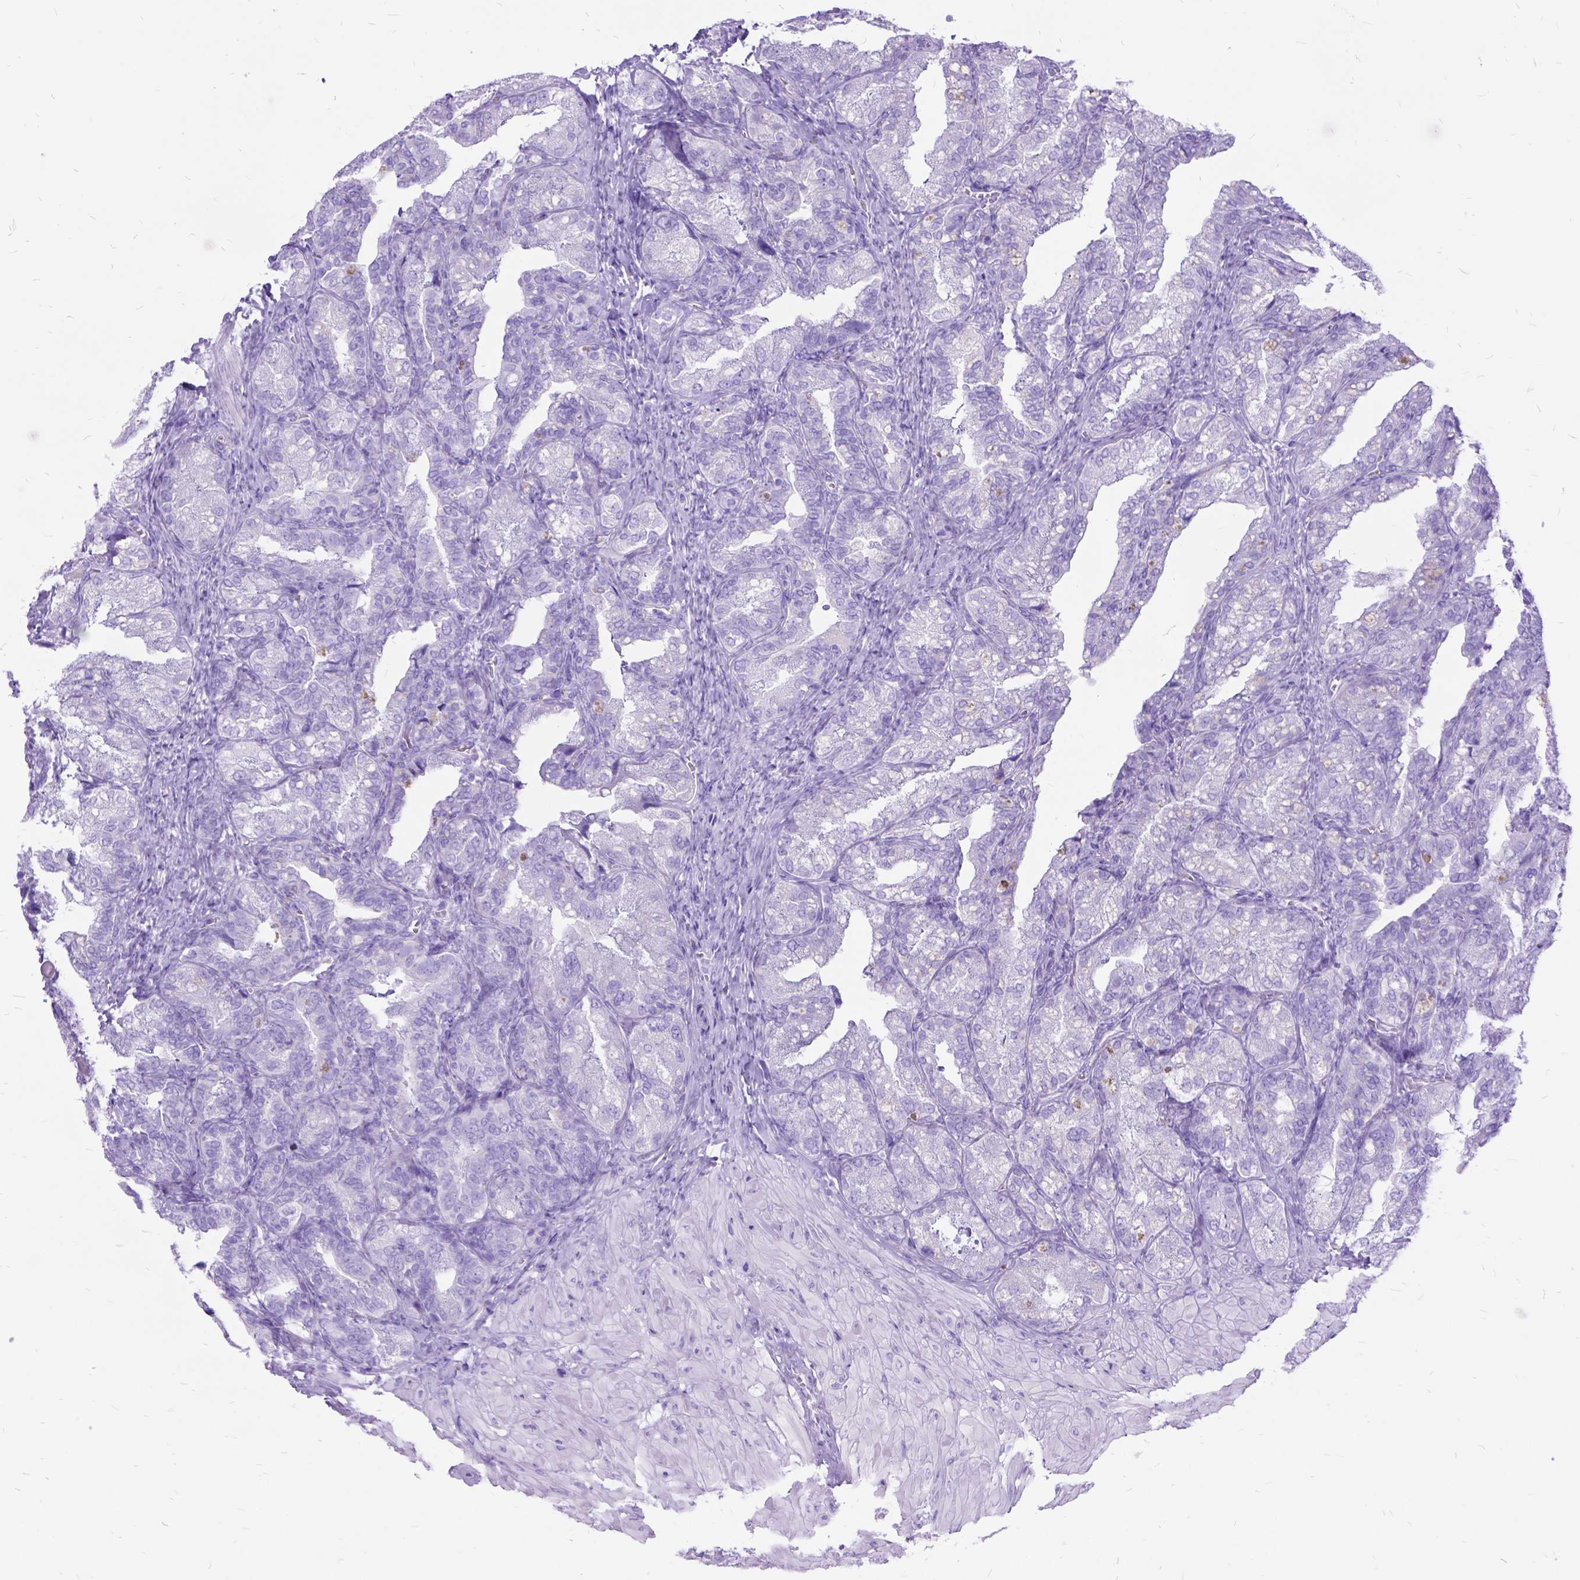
{"staining": {"intensity": "negative", "quantity": "none", "location": "none"}, "tissue": "seminal vesicle", "cell_type": "Glandular cells", "image_type": "normal", "snomed": [{"axis": "morphology", "description": "Normal tissue, NOS"}, {"axis": "topography", "description": "Seminal veicle"}], "caption": "Glandular cells show no significant protein staining in normal seminal vesicle. (Brightfield microscopy of DAB IHC at high magnification).", "gene": "DNAH2", "patient": {"sex": "male", "age": 57}}